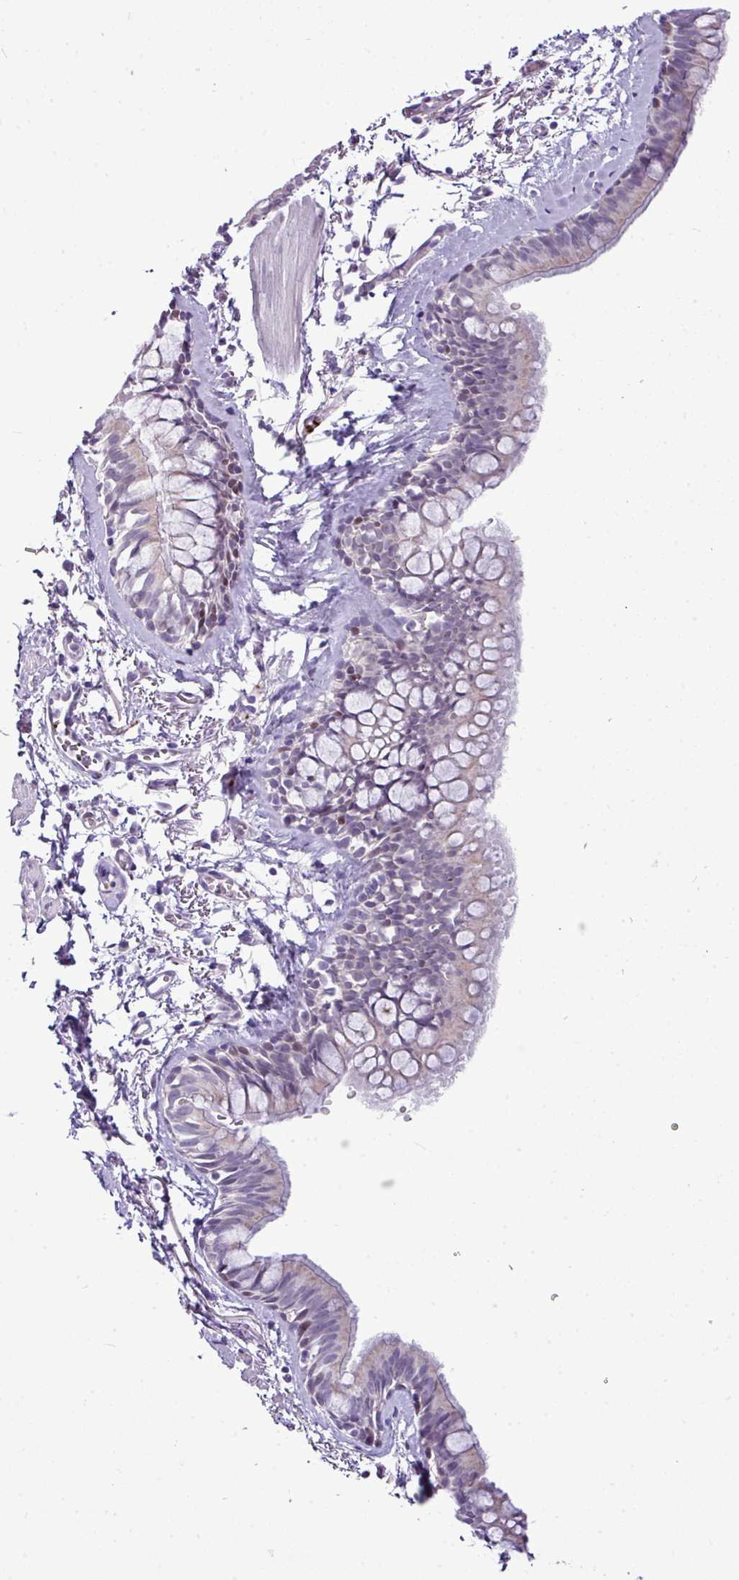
{"staining": {"intensity": "negative", "quantity": "none", "location": "none"}, "tissue": "bronchus", "cell_type": "Respiratory epithelial cells", "image_type": "normal", "snomed": [{"axis": "morphology", "description": "Normal tissue, NOS"}, {"axis": "topography", "description": "Bronchus"}], "caption": "Immunohistochemical staining of unremarkable bronchus displays no significant expression in respiratory epithelial cells. (Stains: DAB (3,3'-diaminobenzidine) immunohistochemistry (IHC) with hematoxylin counter stain, Microscopy: brightfield microscopy at high magnification).", "gene": "CMTM5", "patient": {"sex": "male", "age": 67}}